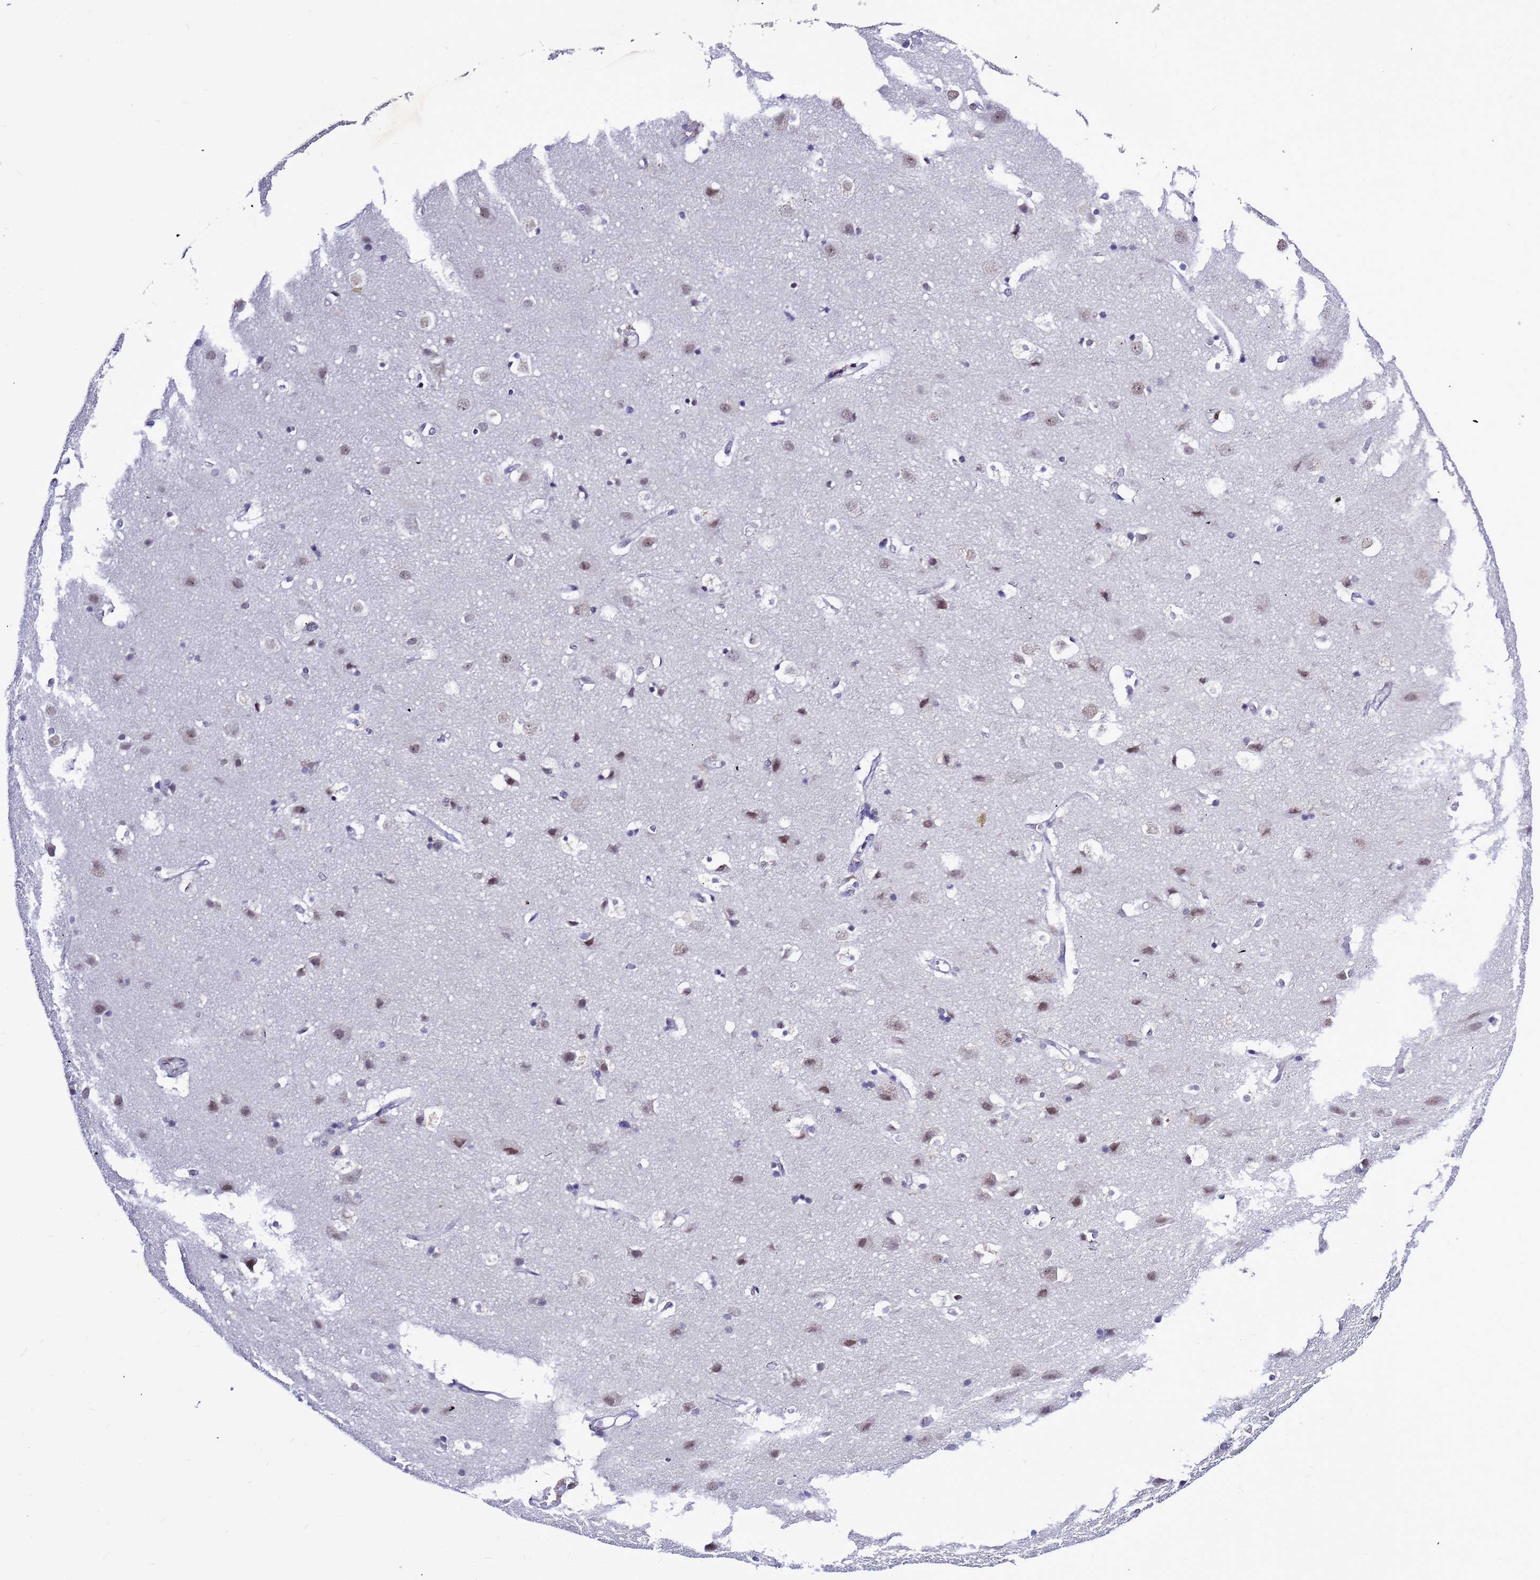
{"staining": {"intensity": "negative", "quantity": "none", "location": "none"}, "tissue": "cerebral cortex", "cell_type": "Endothelial cells", "image_type": "normal", "snomed": [{"axis": "morphology", "description": "Normal tissue, NOS"}, {"axis": "topography", "description": "Cerebral cortex"}], "caption": "IHC photomicrograph of normal cerebral cortex: cerebral cortex stained with DAB displays no significant protein expression in endothelial cells. (DAB immunohistochemistry (IHC) visualized using brightfield microscopy, high magnification).", "gene": "CXorf65", "patient": {"sex": "male", "age": 54}}